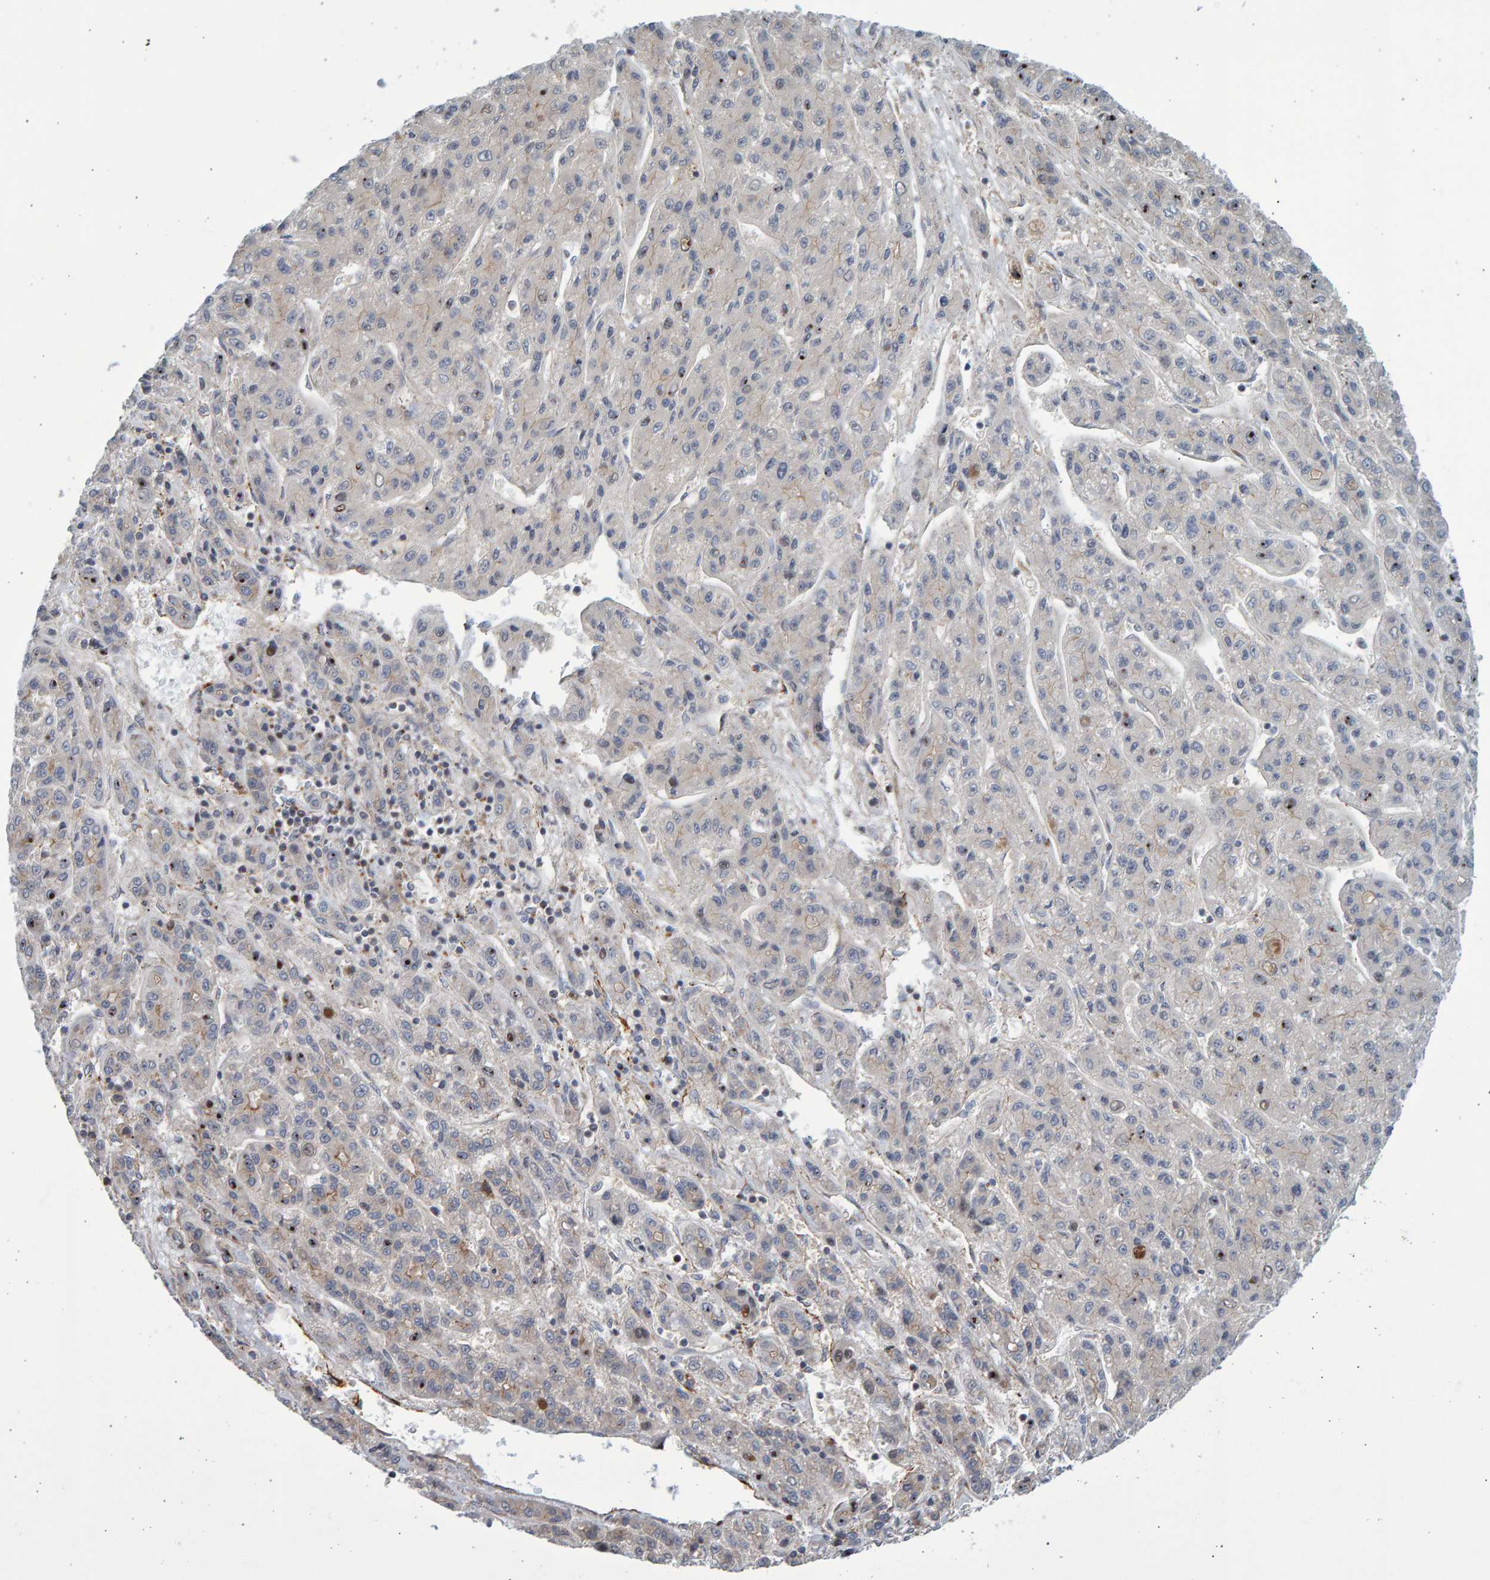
{"staining": {"intensity": "moderate", "quantity": "25%-75%", "location": "cytoplasmic/membranous"}, "tissue": "liver cancer", "cell_type": "Tumor cells", "image_type": "cancer", "snomed": [{"axis": "morphology", "description": "Carcinoma, Hepatocellular, NOS"}, {"axis": "topography", "description": "Liver"}], "caption": "Immunohistochemical staining of hepatocellular carcinoma (liver) demonstrates medium levels of moderate cytoplasmic/membranous staining in approximately 25%-75% of tumor cells.", "gene": "LRBA", "patient": {"sex": "male", "age": 70}}